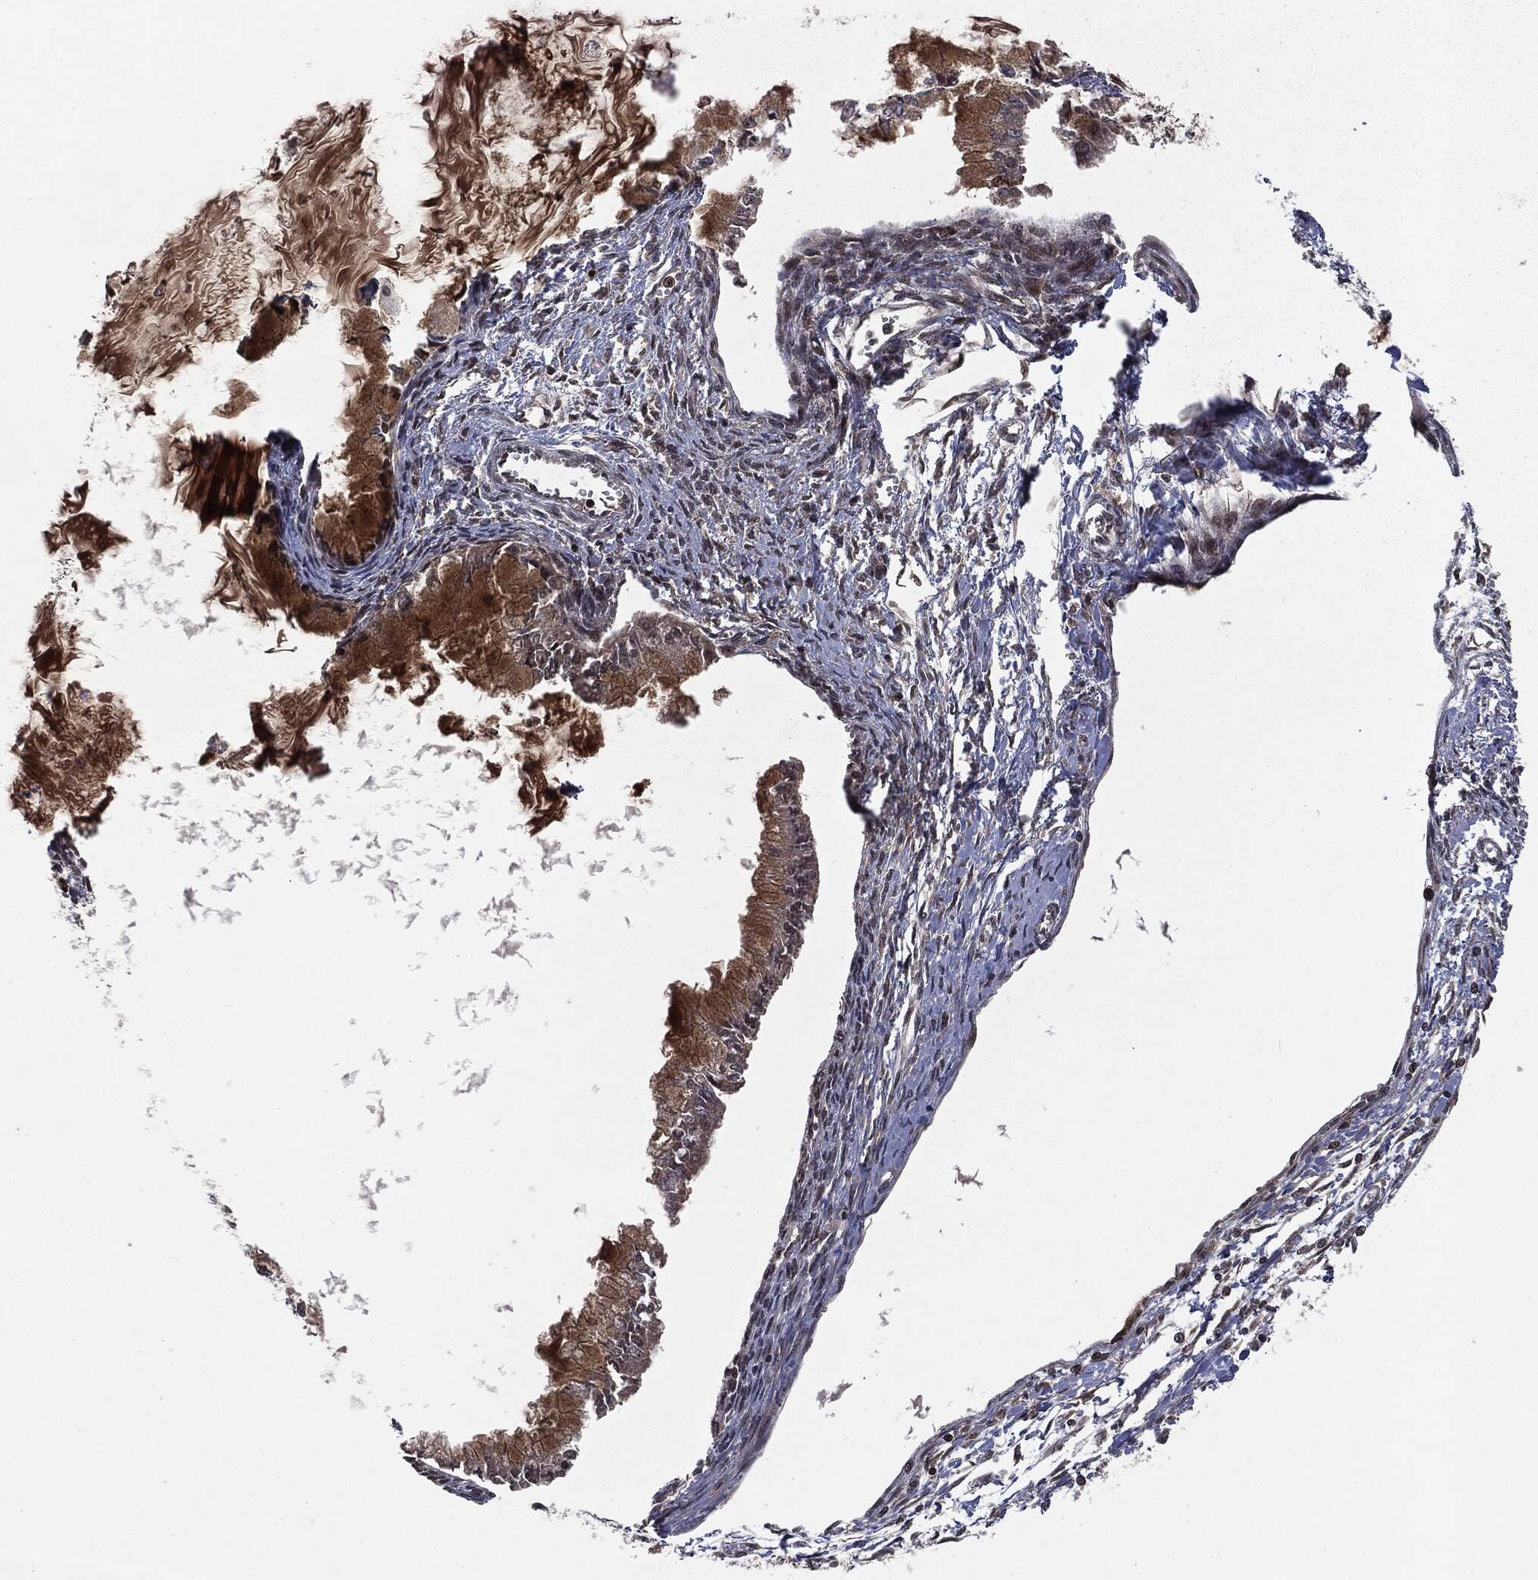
{"staining": {"intensity": "strong", "quantity": "25%-75%", "location": "cytoplasmic/membranous"}, "tissue": "ovarian cancer", "cell_type": "Tumor cells", "image_type": "cancer", "snomed": [{"axis": "morphology", "description": "Cystadenocarcinoma, mucinous, NOS"}, {"axis": "topography", "description": "Ovary"}], "caption": "Human ovarian cancer (mucinous cystadenocarcinoma) stained with a brown dye exhibits strong cytoplasmic/membranous positive expression in approximately 25%-75% of tumor cells.", "gene": "STAU2", "patient": {"sex": "female", "age": 34}}